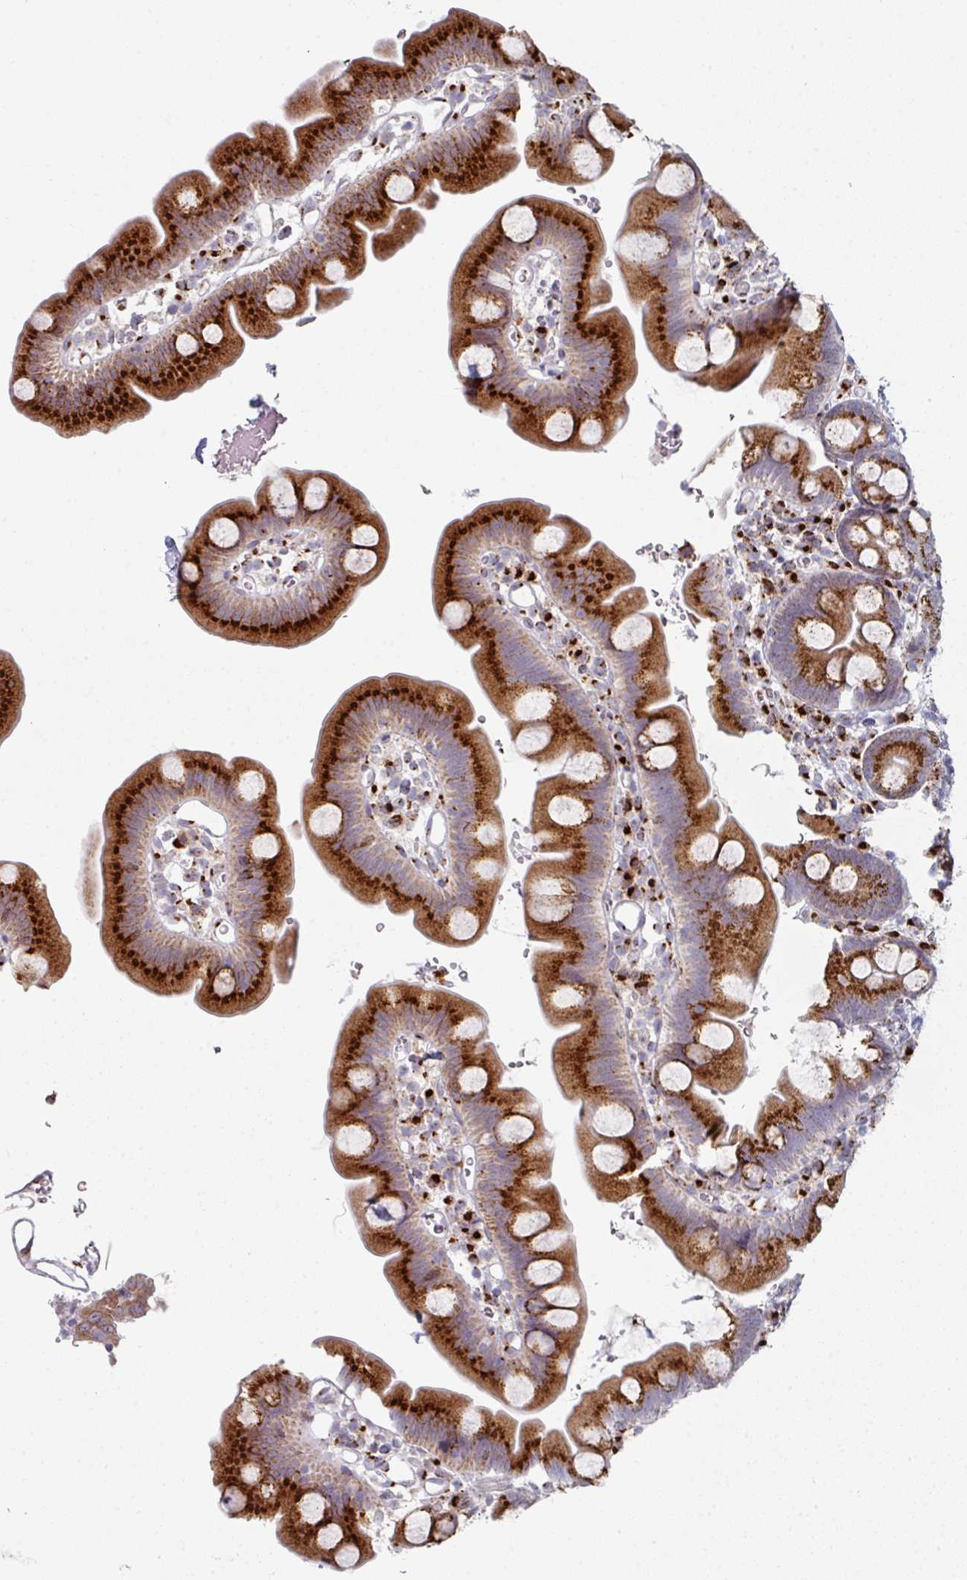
{"staining": {"intensity": "strong", "quantity": ">75%", "location": "cytoplasmic/membranous"}, "tissue": "small intestine", "cell_type": "Glandular cells", "image_type": "normal", "snomed": [{"axis": "morphology", "description": "Normal tissue, NOS"}, {"axis": "topography", "description": "Small intestine"}], "caption": "Strong cytoplasmic/membranous positivity for a protein is seen in about >75% of glandular cells of normal small intestine using immunohistochemistry (IHC).", "gene": "CCDC85B", "patient": {"sex": "female", "age": 68}}